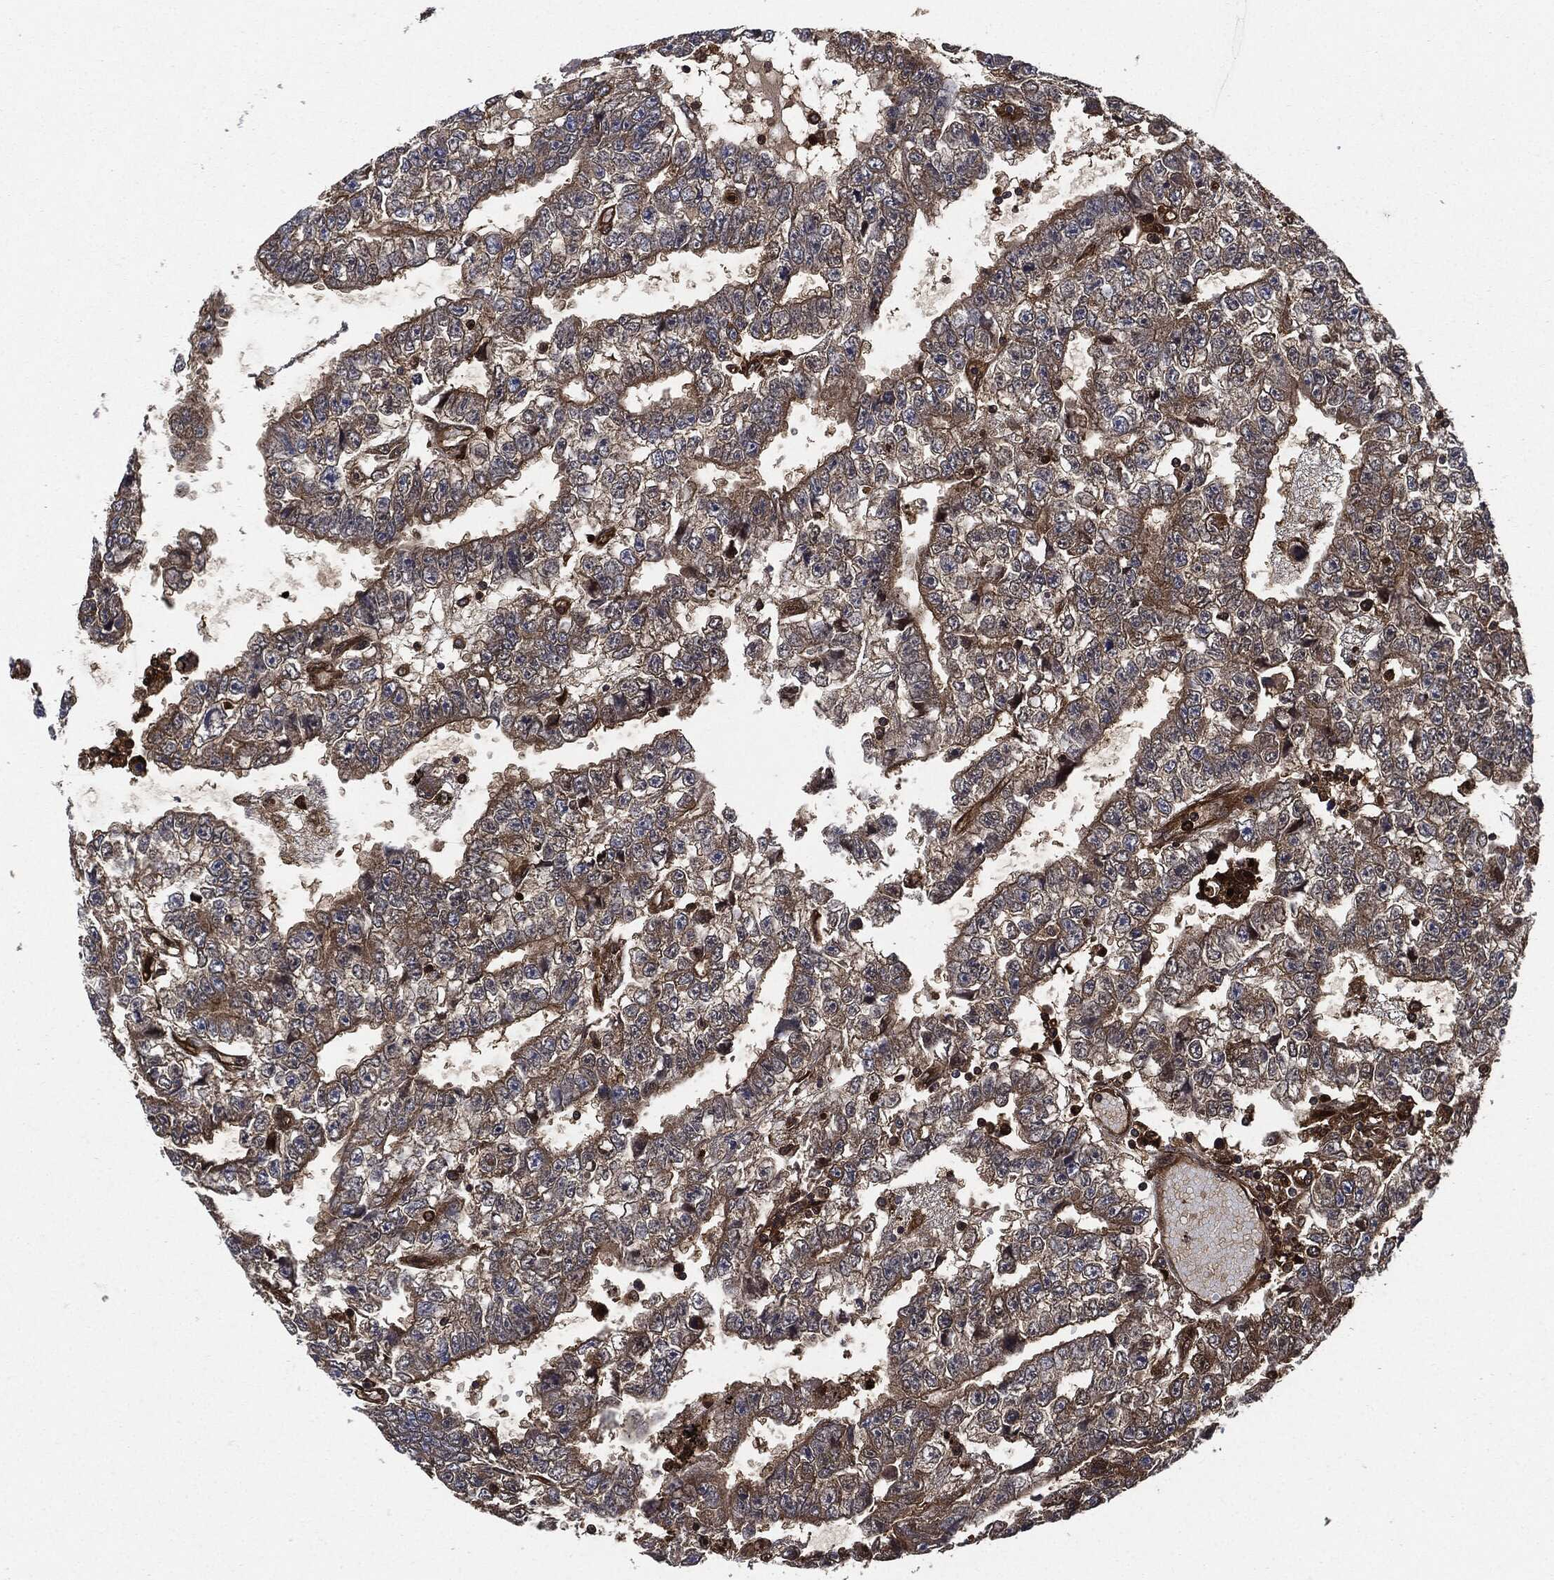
{"staining": {"intensity": "negative", "quantity": "none", "location": "none"}, "tissue": "testis cancer", "cell_type": "Tumor cells", "image_type": "cancer", "snomed": [{"axis": "morphology", "description": "Carcinoma, Embryonal, NOS"}, {"axis": "topography", "description": "Testis"}], "caption": "This is an IHC micrograph of embryonal carcinoma (testis). There is no positivity in tumor cells.", "gene": "XPNPEP1", "patient": {"sex": "male", "age": 25}}